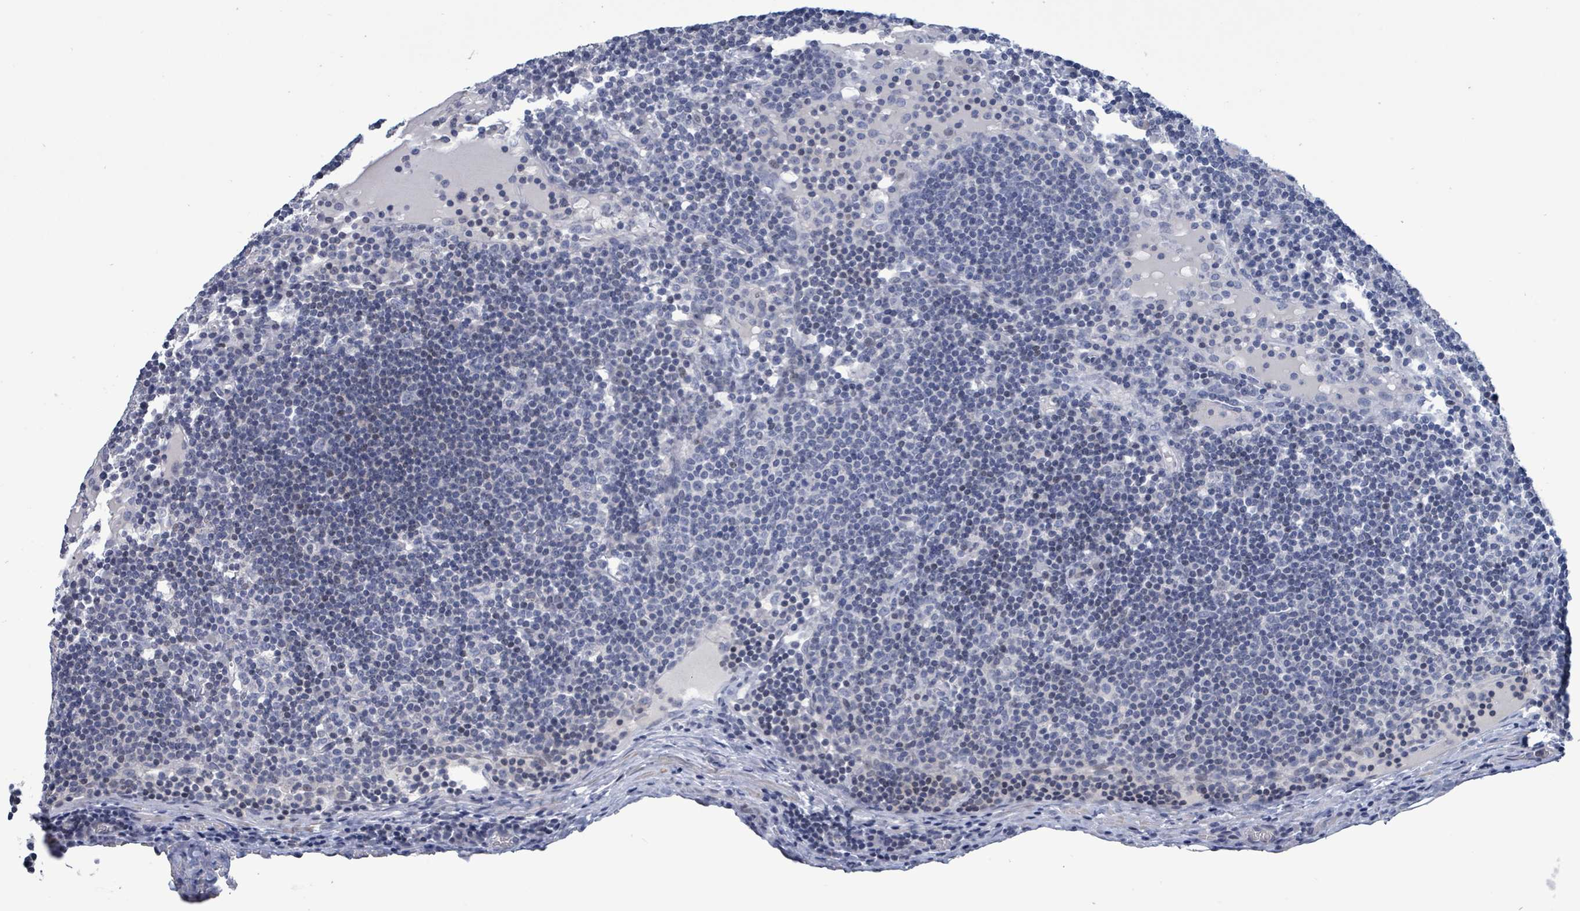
{"staining": {"intensity": "negative", "quantity": "none", "location": "none"}, "tissue": "lymph node", "cell_type": "Germinal center cells", "image_type": "normal", "snomed": [{"axis": "morphology", "description": "Normal tissue, NOS"}, {"axis": "topography", "description": "Lymph node"}], "caption": "Photomicrograph shows no significant protein staining in germinal center cells of normal lymph node. The staining was performed using DAB (3,3'-diaminobenzidine) to visualize the protein expression in brown, while the nuclei were stained in blue with hematoxylin (Magnification: 20x).", "gene": "NTN3", "patient": {"sex": "male", "age": 53}}